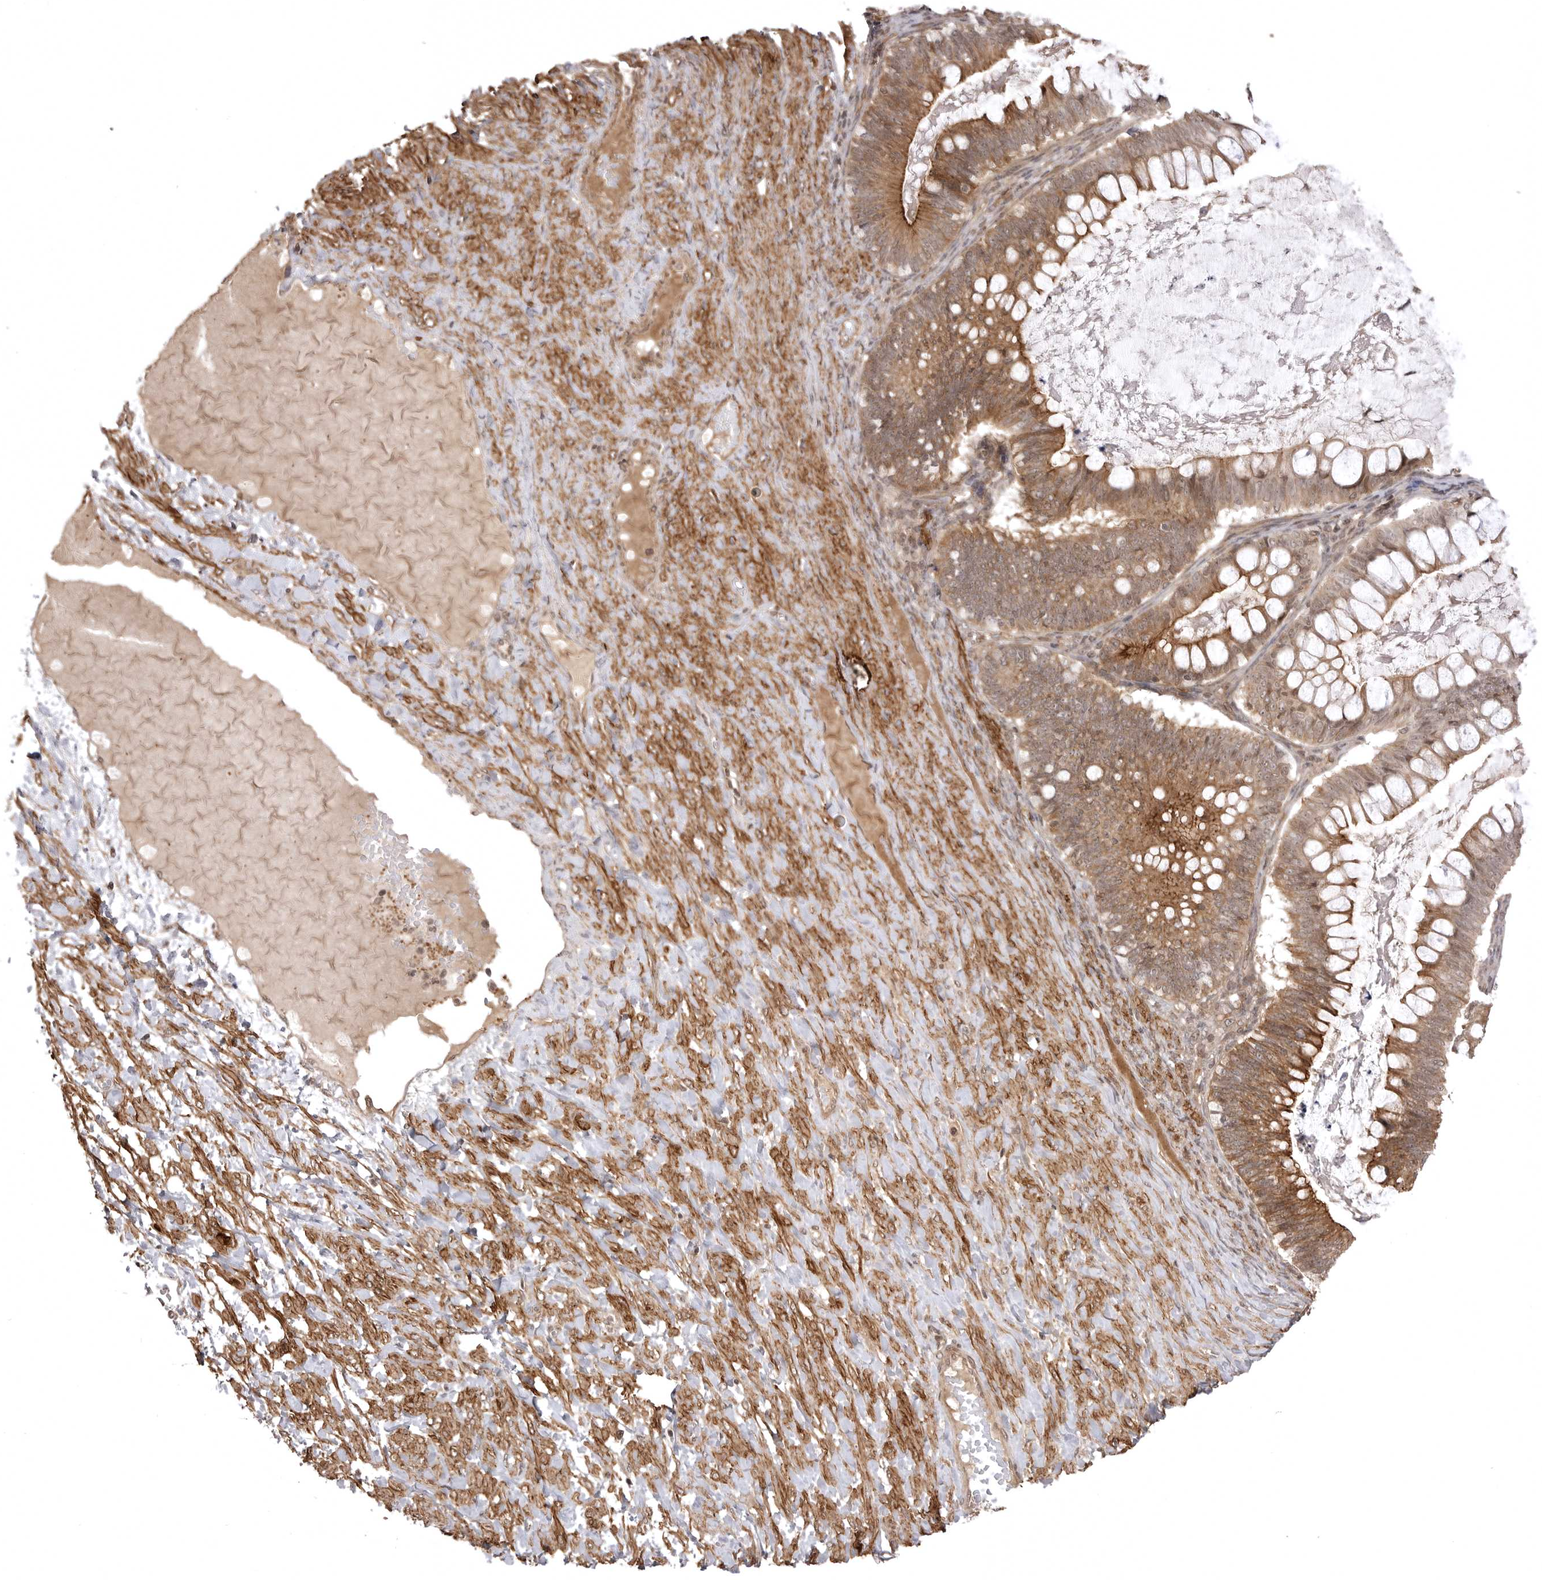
{"staining": {"intensity": "moderate", "quantity": "25%-75%", "location": "cytoplasmic/membranous"}, "tissue": "ovarian cancer", "cell_type": "Tumor cells", "image_type": "cancer", "snomed": [{"axis": "morphology", "description": "Cystadenocarcinoma, mucinous, NOS"}, {"axis": "topography", "description": "Ovary"}], "caption": "This photomicrograph exhibits IHC staining of human ovarian mucinous cystadenocarcinoma, with medium moderate cytoplasmic/membranous positivity in approximately 25%-75% of tumor cells.", "gene": "SORBS1", "patient": {"sex": "female", "age": 61}}